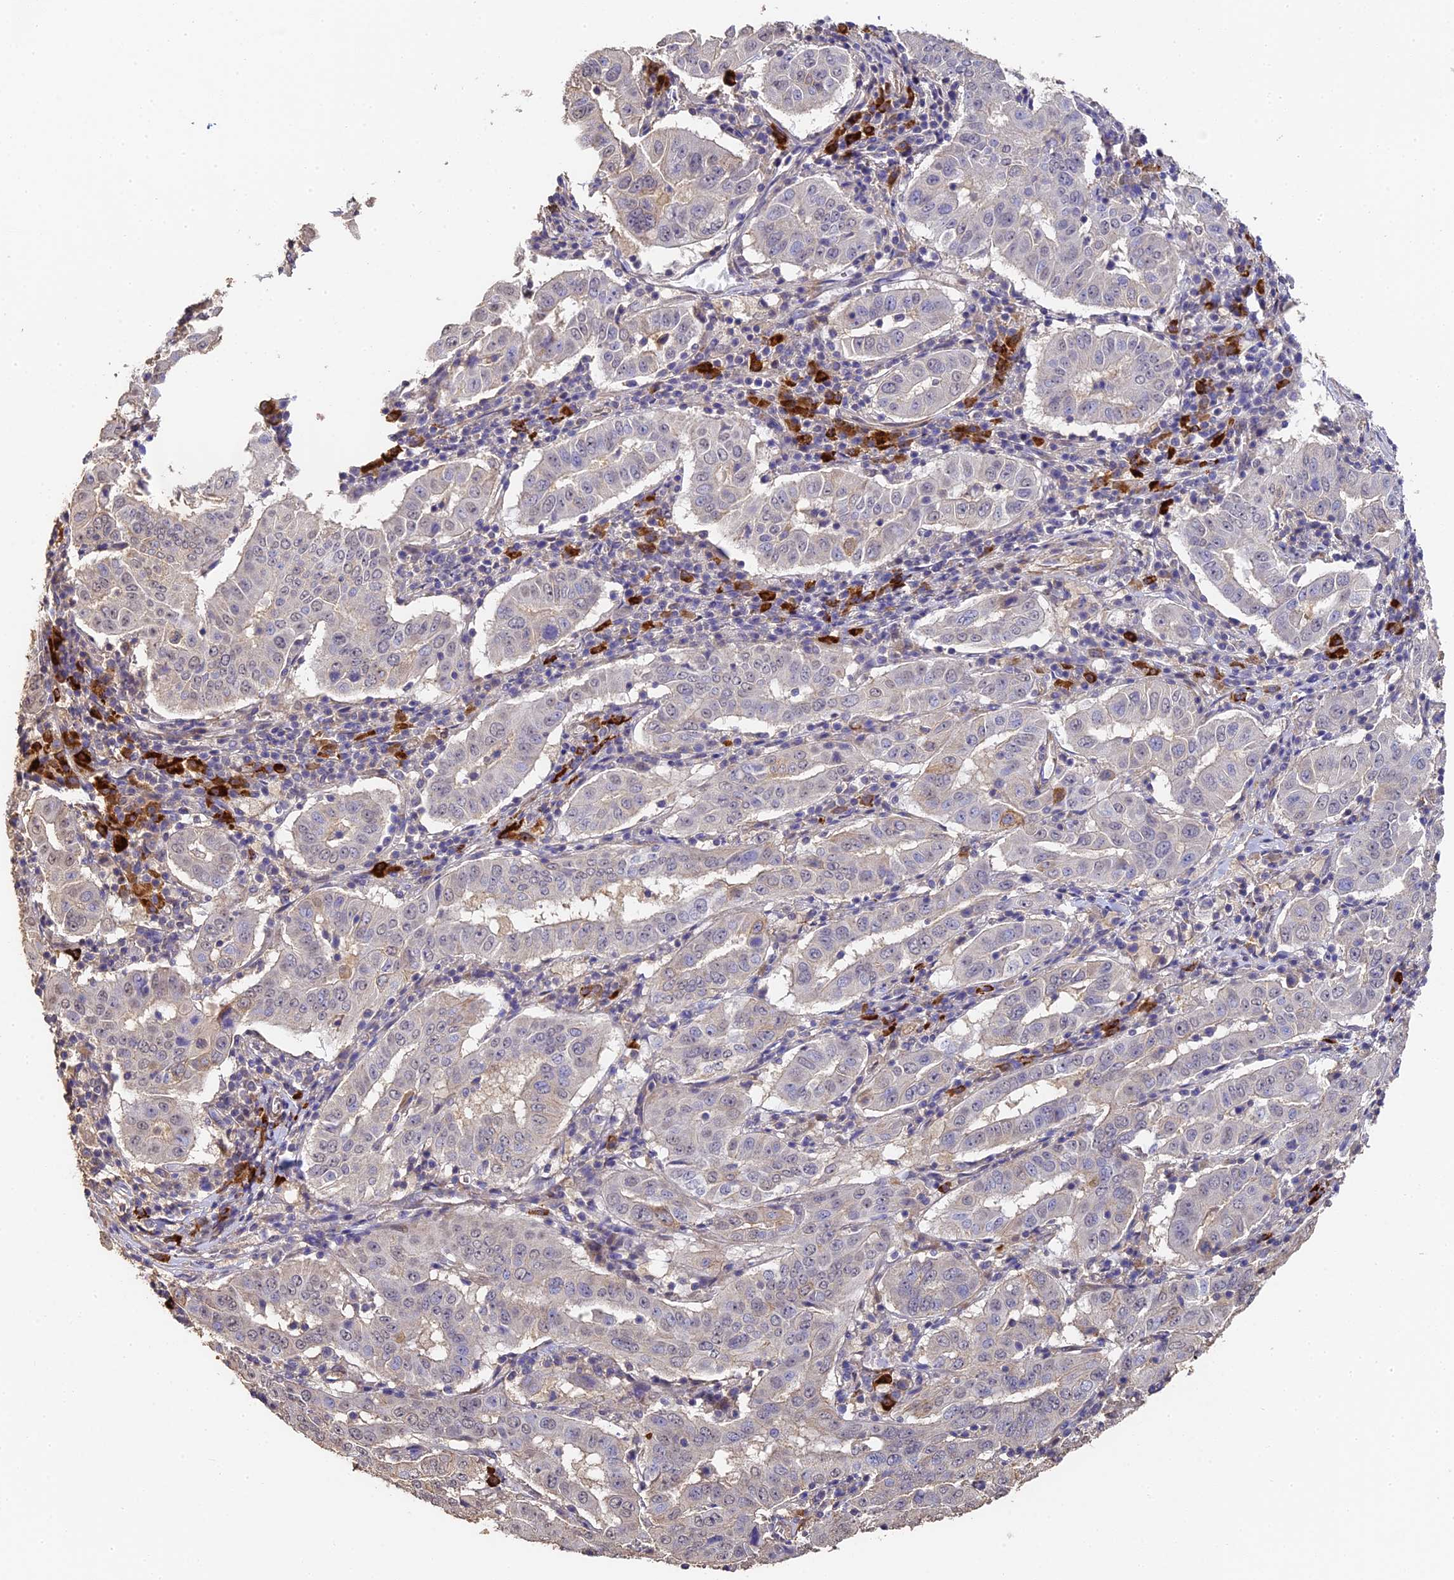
{"staining": {"intensity": "weak", "quantity": "<25%", "location": "cytoplasmic/membranous"}, "tissue": "pancreatic cancer", "cell_type": "Tumor cells", "image_type": "cancer", "snomed": [{"axis": "morphology", "description": "Adenocarcinoma, NOS"}, {"axis": "topography", "description": "Pancreas"}], "caption": "DAB (3,3'-diaminobenzidine) immunohistochemical staining of human pancreatic adenocarcinoma shows no significant expression in tumor cells. (DAB (3,3'-diaminobenzidine) immunohistochemistry visualized using brightfield microscopy, high magnification).", "gene": "SLC11A1", "patient": {"sex": "male", "age": 63}}